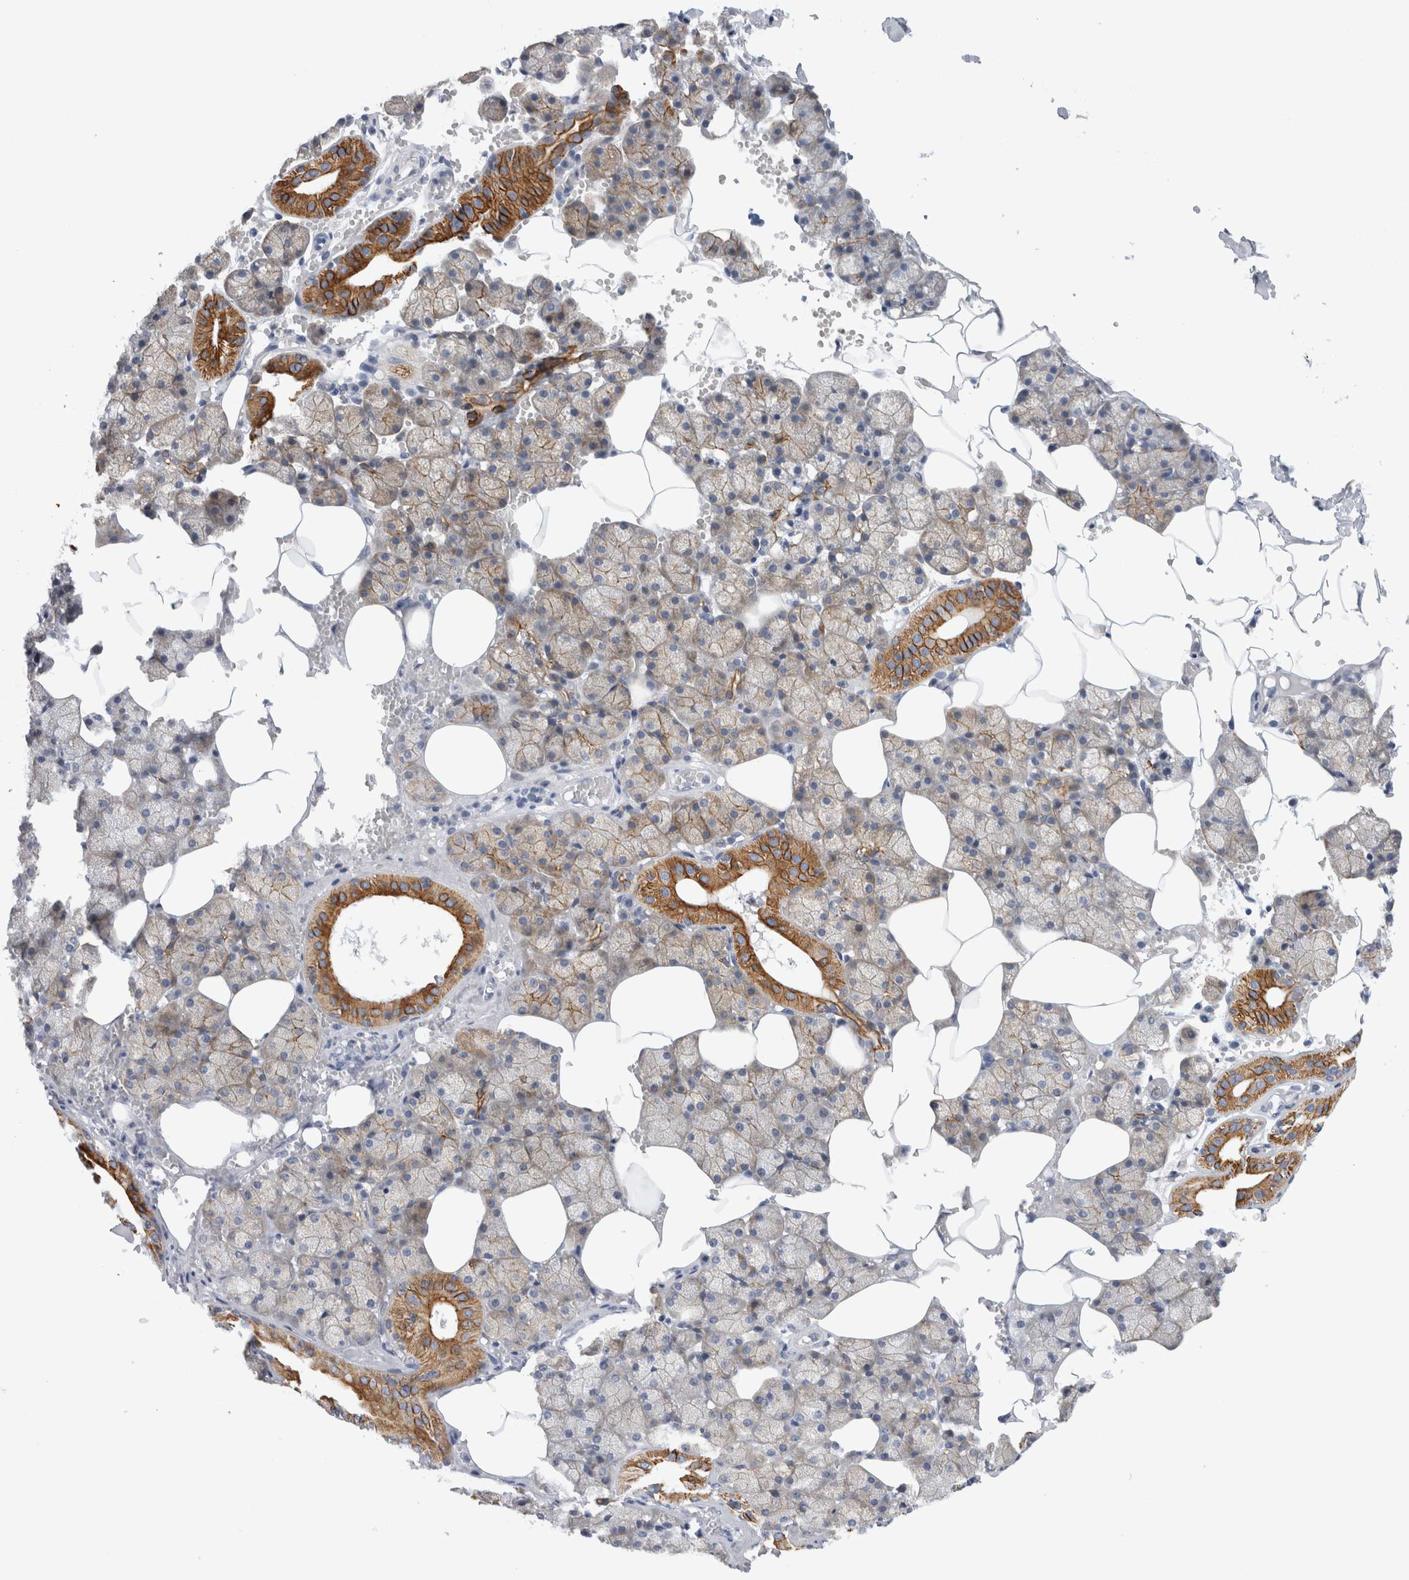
{"staining": {"intensity": "strong", "quantity": "25%-75%", "location": "cytoplasmic/membranous"}, "tissue": "salivary gland", "cell_type": "Glandular cells", "image_type": "normal", "snomed": [{"axis": "morphology", "description": "Normal tissue, NOS"}, {"axis": "topography", "description": "Salivary gland"}], "caption": "Benign salivary gland reveals strong cytoplasmic/membranous expression in approximately 25%-75% of glandular cells.", "gene": "SLC20A2", "patient": {"sex": "male", "age": 62}}